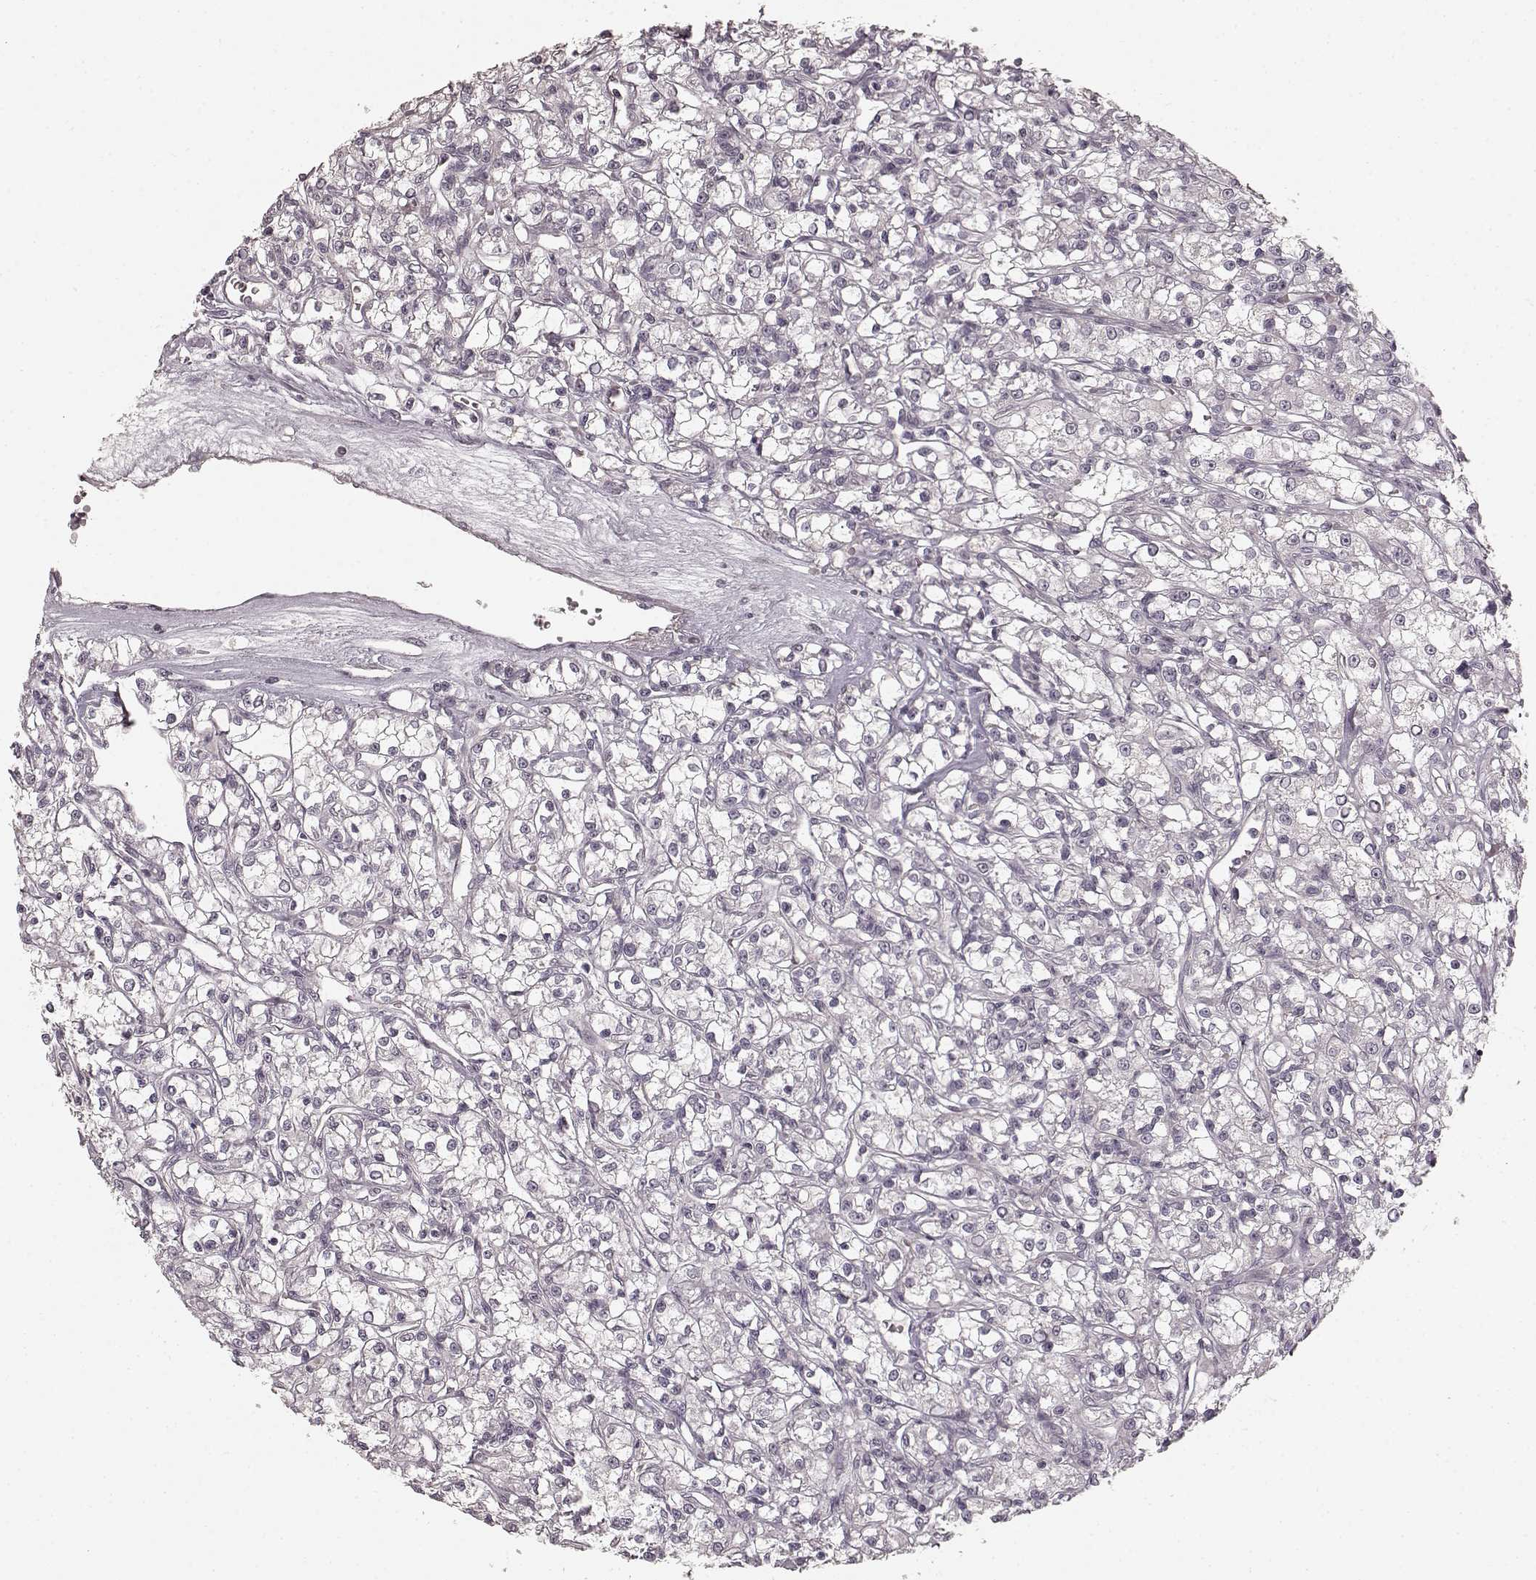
{"staining": {"intensity": "negative", "quantity": "none", "location": "none"}, "tissue": "renal cancer", "cell_type": "Tumor cells", "image_type": "cancer", "snomed": [{"axis": "morphology", "description": "Adenocarcinoma, NOS"}, {"axis": "topography", "description": "Kidney"}], "caption": "DAB immunohistochemical staining of human adenocarcinoma (renal) reveals no significant staining in tumor cells. Nuclei are stained in blue.", "gene": "PRKCE", "patient": {"sex": "female", "age": 59}}